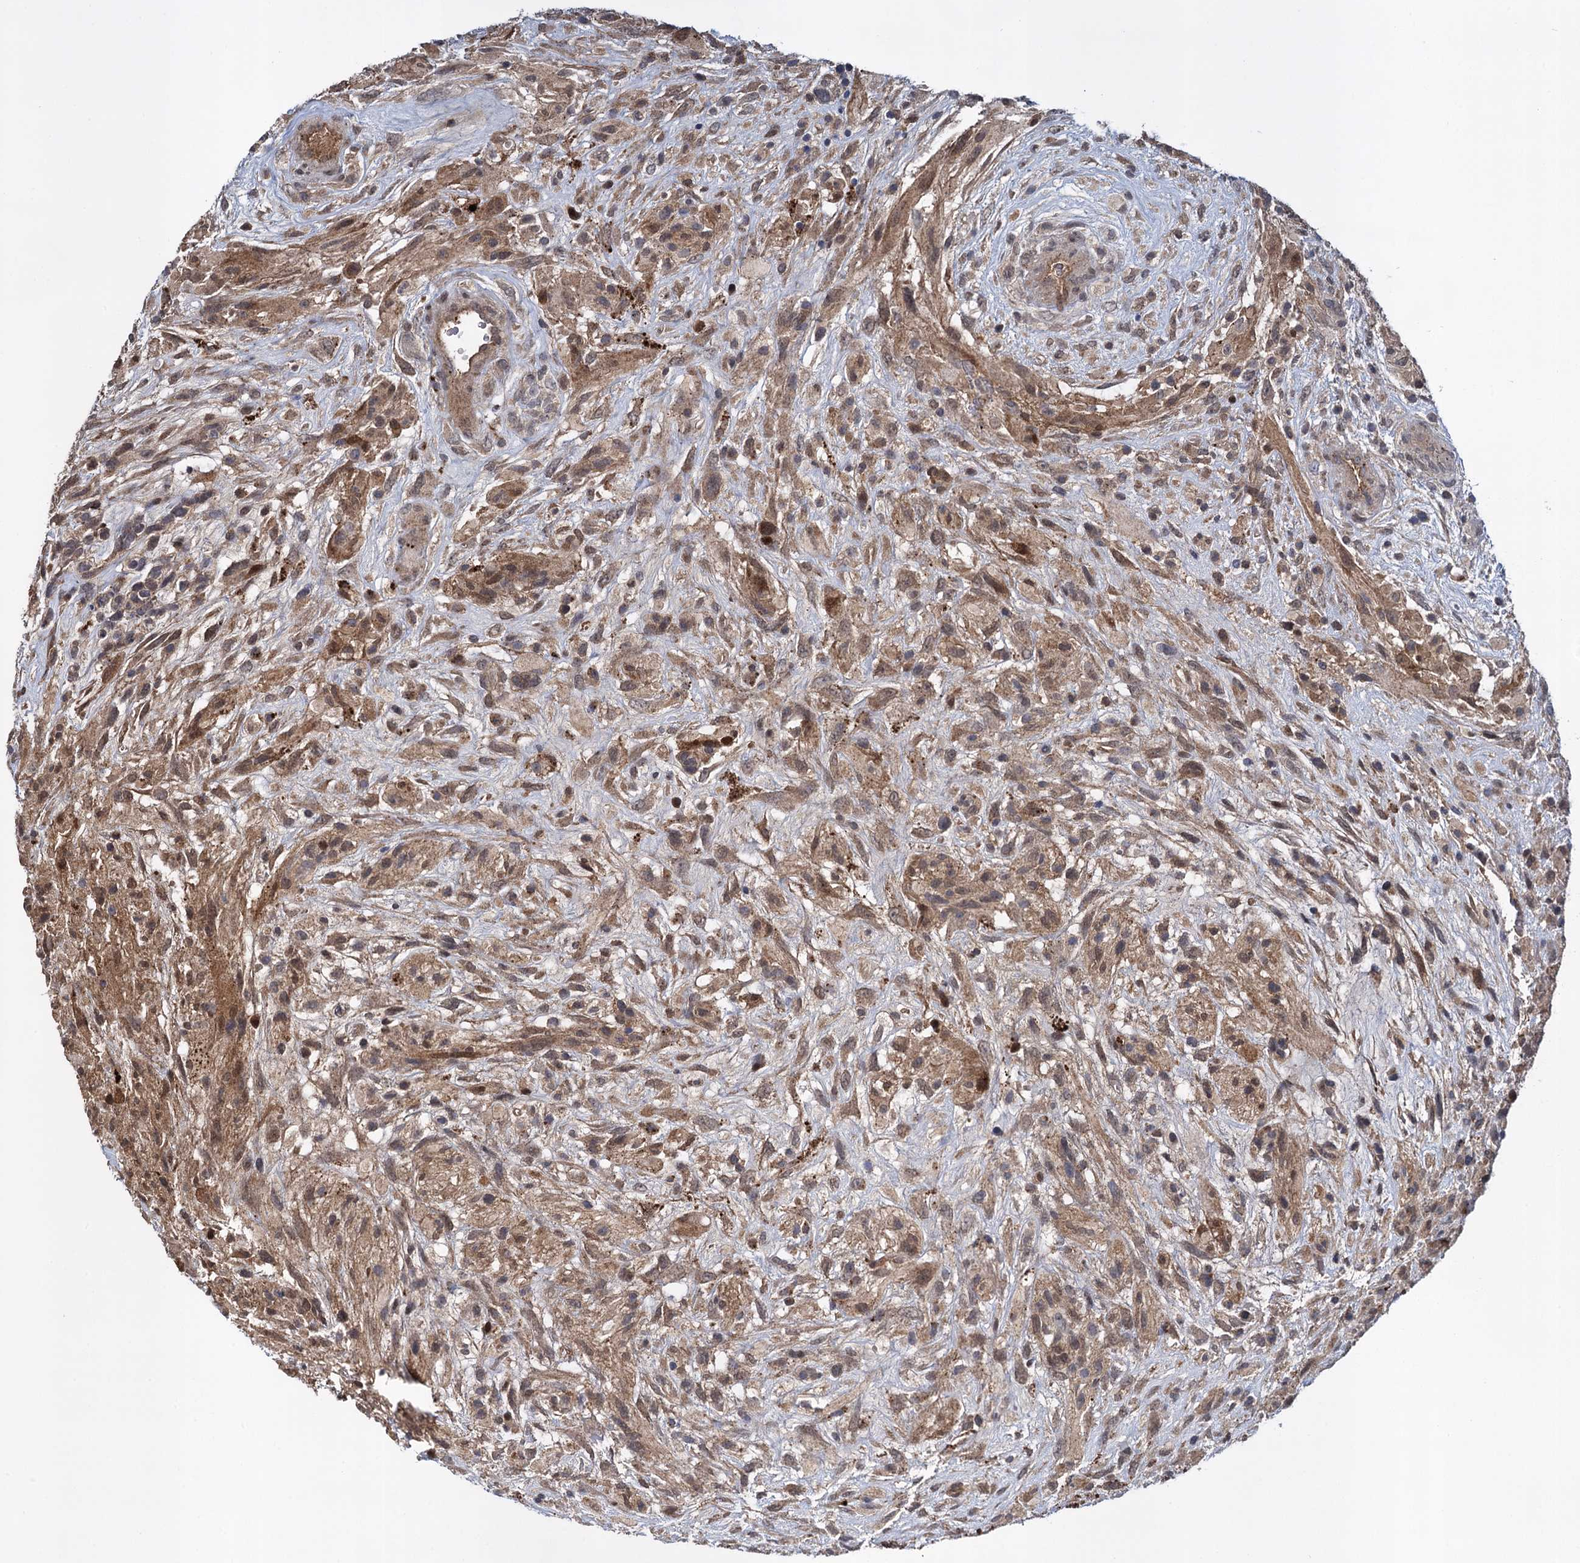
{"staining": {"intensity": "moderate", "quantity": ">75%", "location": "cytoplasmic/membranous"}, "tissue": "glioma", "cell_type": "Tumor cells", "image_type": "cancer", "snomed": [{"axis": "morphology", "description": "Glioma, malignant, High grade"}, {"axis": "topography", "description": "Brain"}], "caption": "Immunohistochemistry (IHC) image of high-grade glioma (malignant) stained for a protein (brown), which shows medium levels of moderate cytoplasmic/membranous staining in approximately >75% of tumor cells.", "gene": "GLO1", "patient": {"sex": "male", "age": 61}}